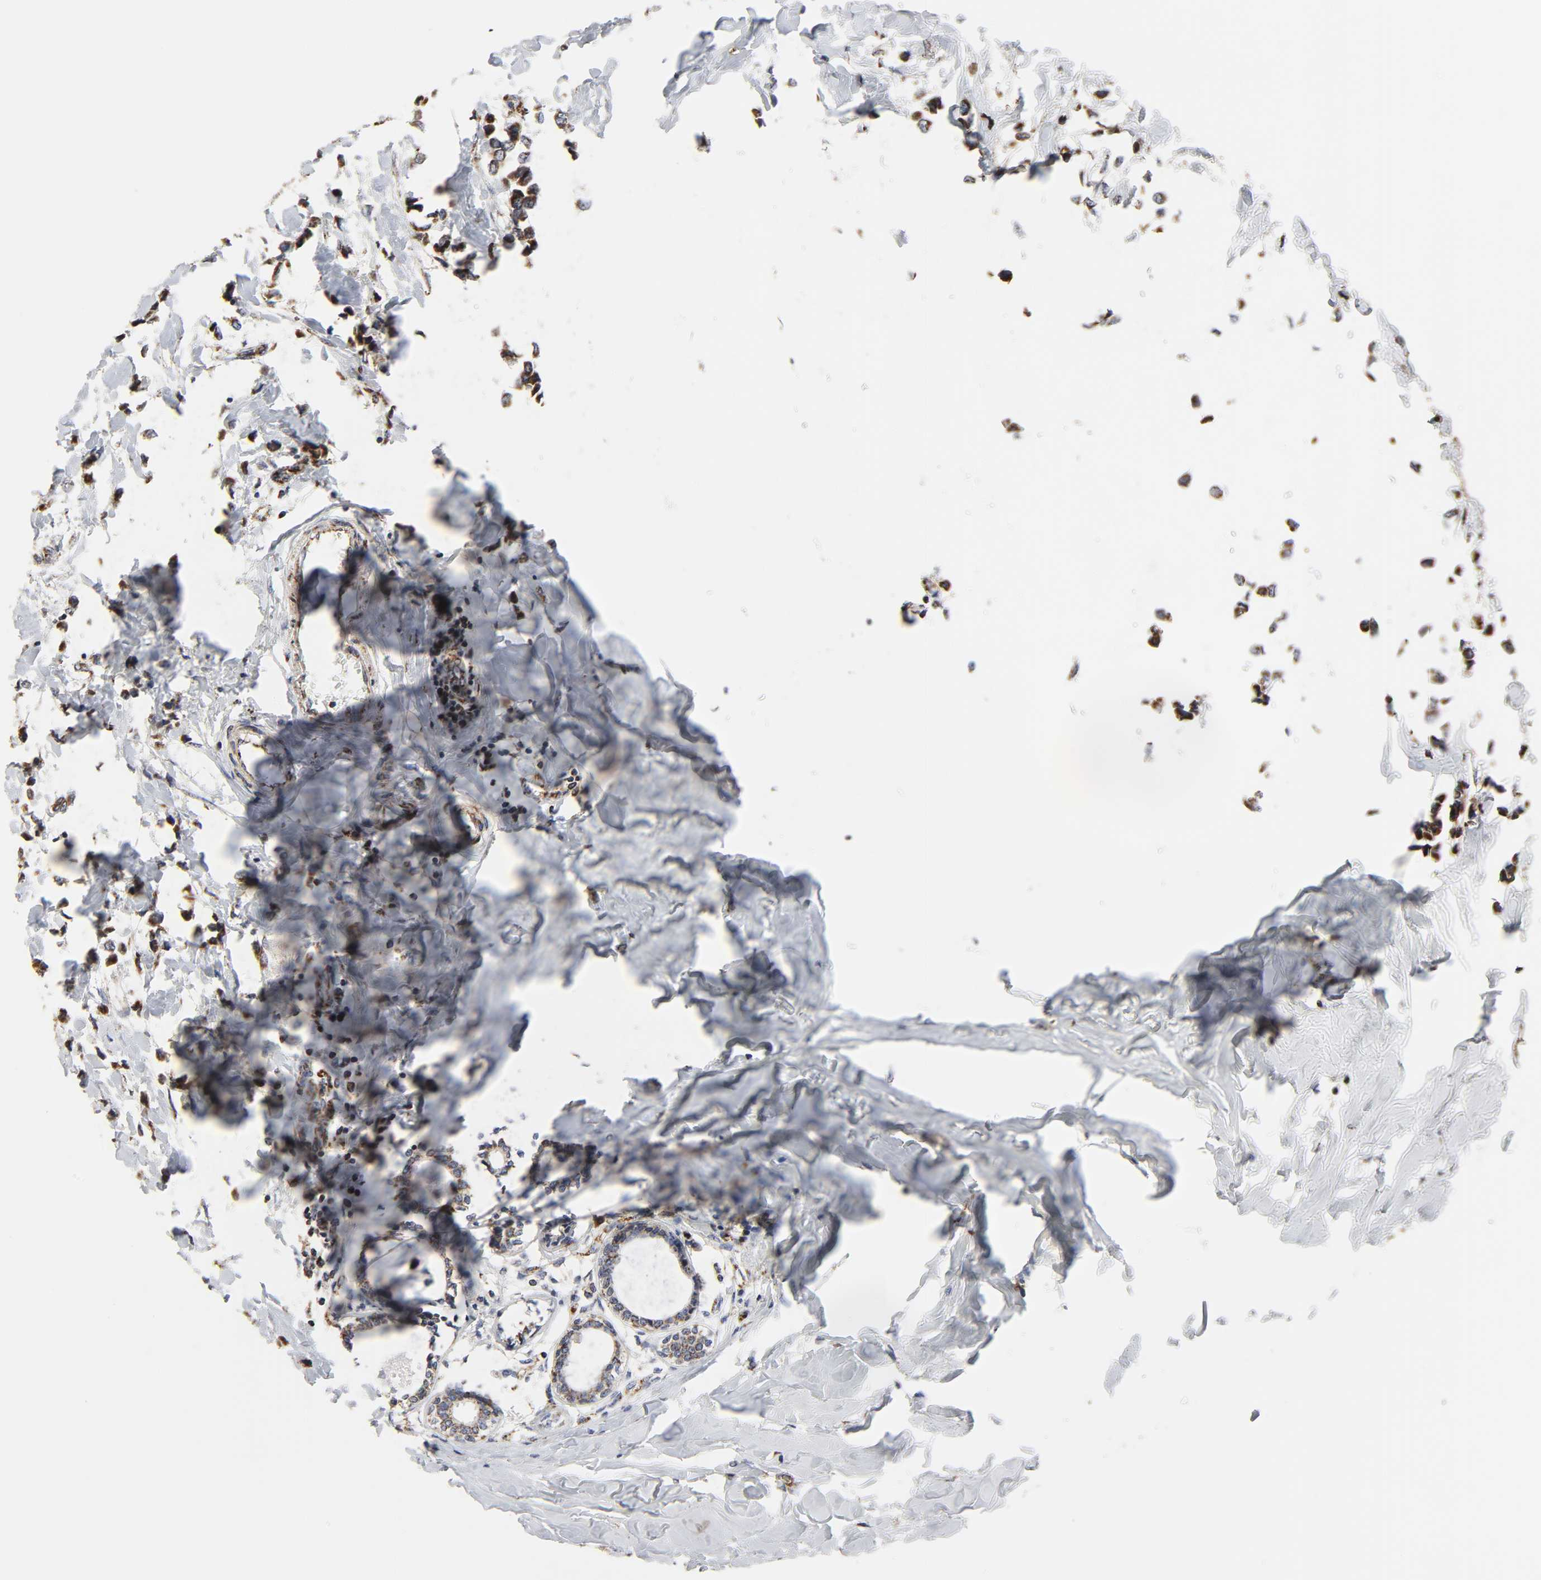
{"staining": {"intensity": "strong", "quantity": ">75%", "location": "cytoplasmic/membranous"}, "tissue": "breast cancer", "cell_type": "Tumor cells", "image_type": "cancer", "snomed": [{"axis": "morphology", "description": "Lobular carcinoma"}, {"axis": "topography", "description": "Breast"}], "caption": "High-magnification brightfield microscopy of lobular carcinoma (breast) stained with DAB (3,3'-diaminobenzidine) (brown) and counterstained with hematoxylin (blue). tumor cells exhibit strong cytoplasmic/membranous positivity is present in about>75% of cells. Immunohistochemistry stains the protein of interest in brown and the nuclei are stained blue.", "gene": "COX6B1", "patient": {"sex": "female", "age": 51}}